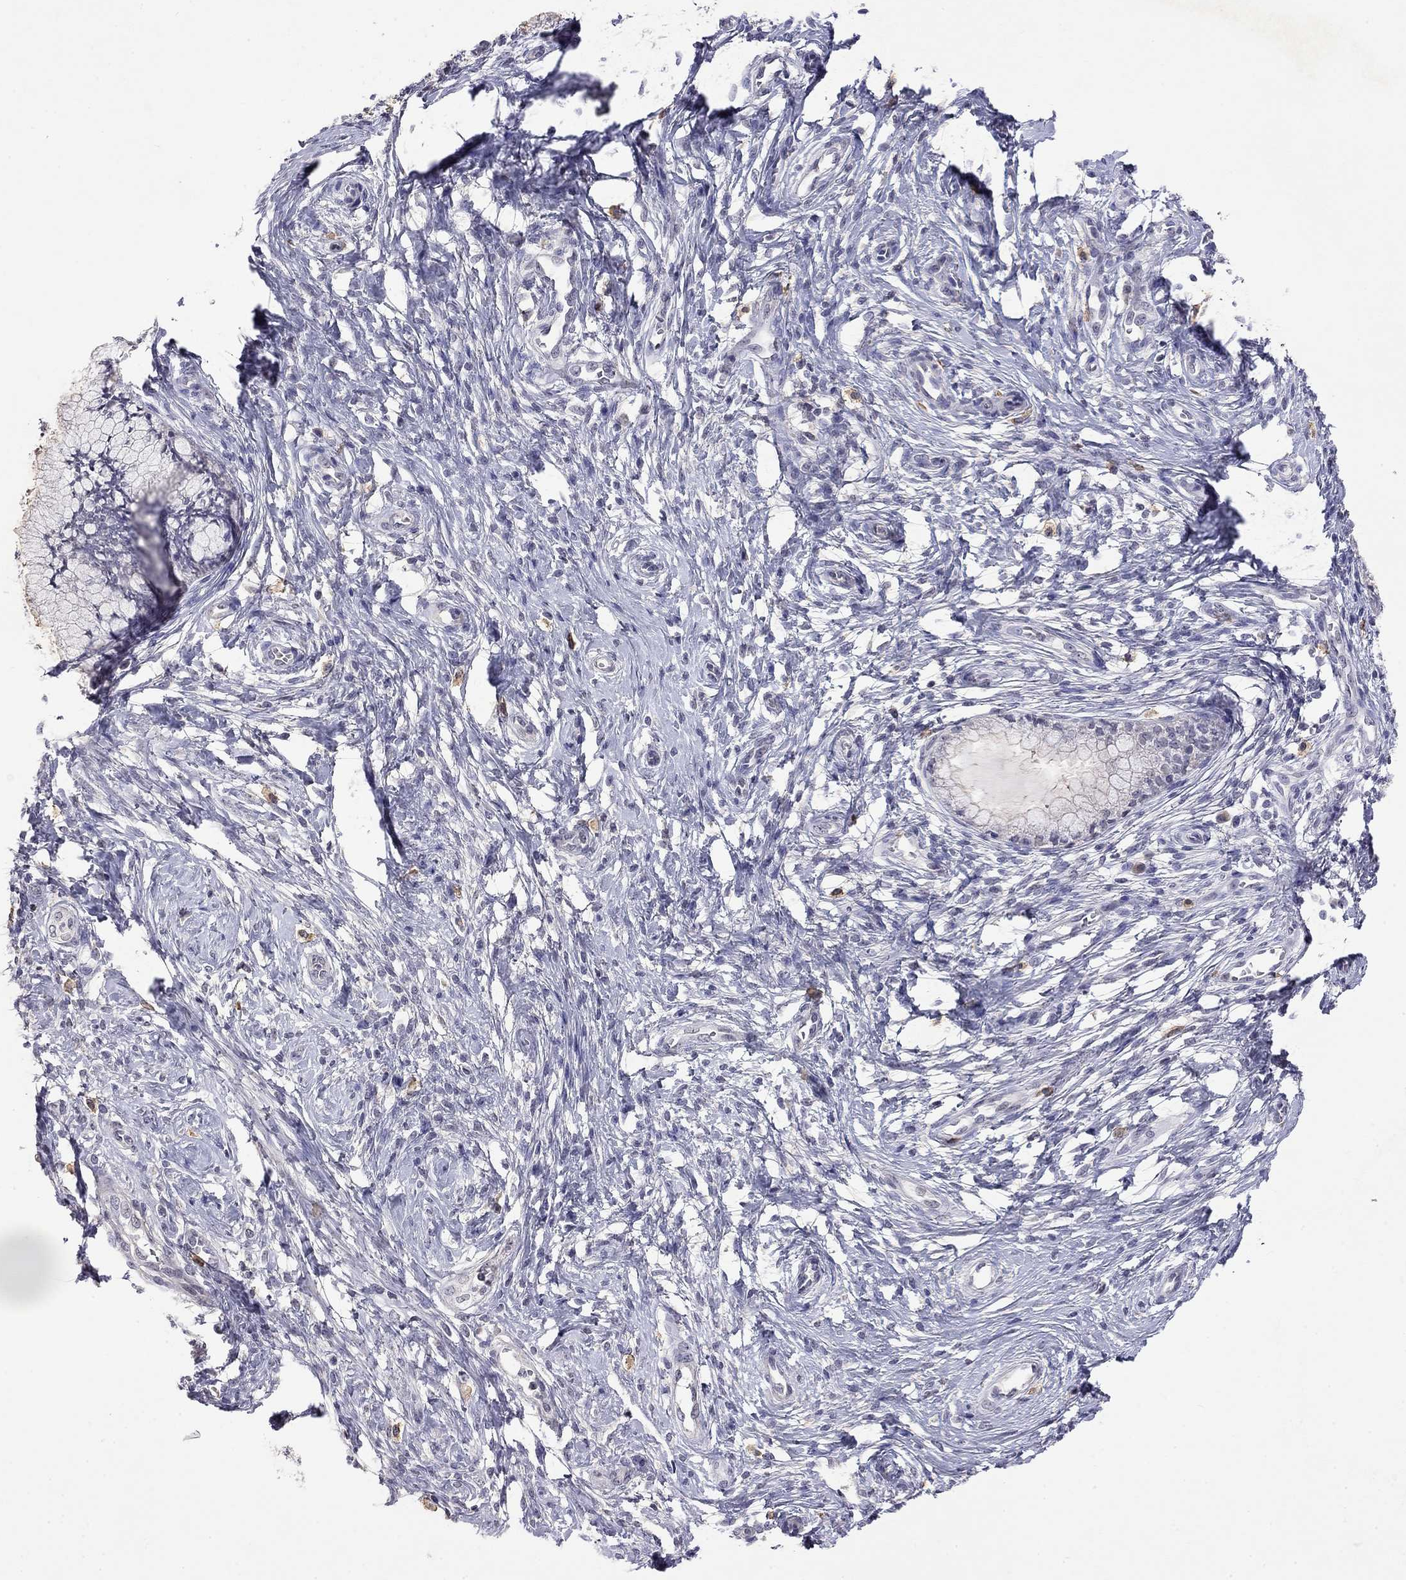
{"staining": {"intensity": "negative", "quantity": "none", "location": "none"}, "tissue": "cervical cancer", "cell_type": "Tumor cells", "image_type": "cancer", "snomed": [{"axis": "morphology", "description": "Normal tissue, NOS"}, {"axis": "morphology", "description": "Squamous cell carcinoma, NOS"}, {"axis": "topography", "description": "Cervix"}], "caption": "Protein analysis of cervical cancer reveals no significant positivity in tumor cells.", "gene": "WNK3", "patient": {"sex": "female", "age": 39}}